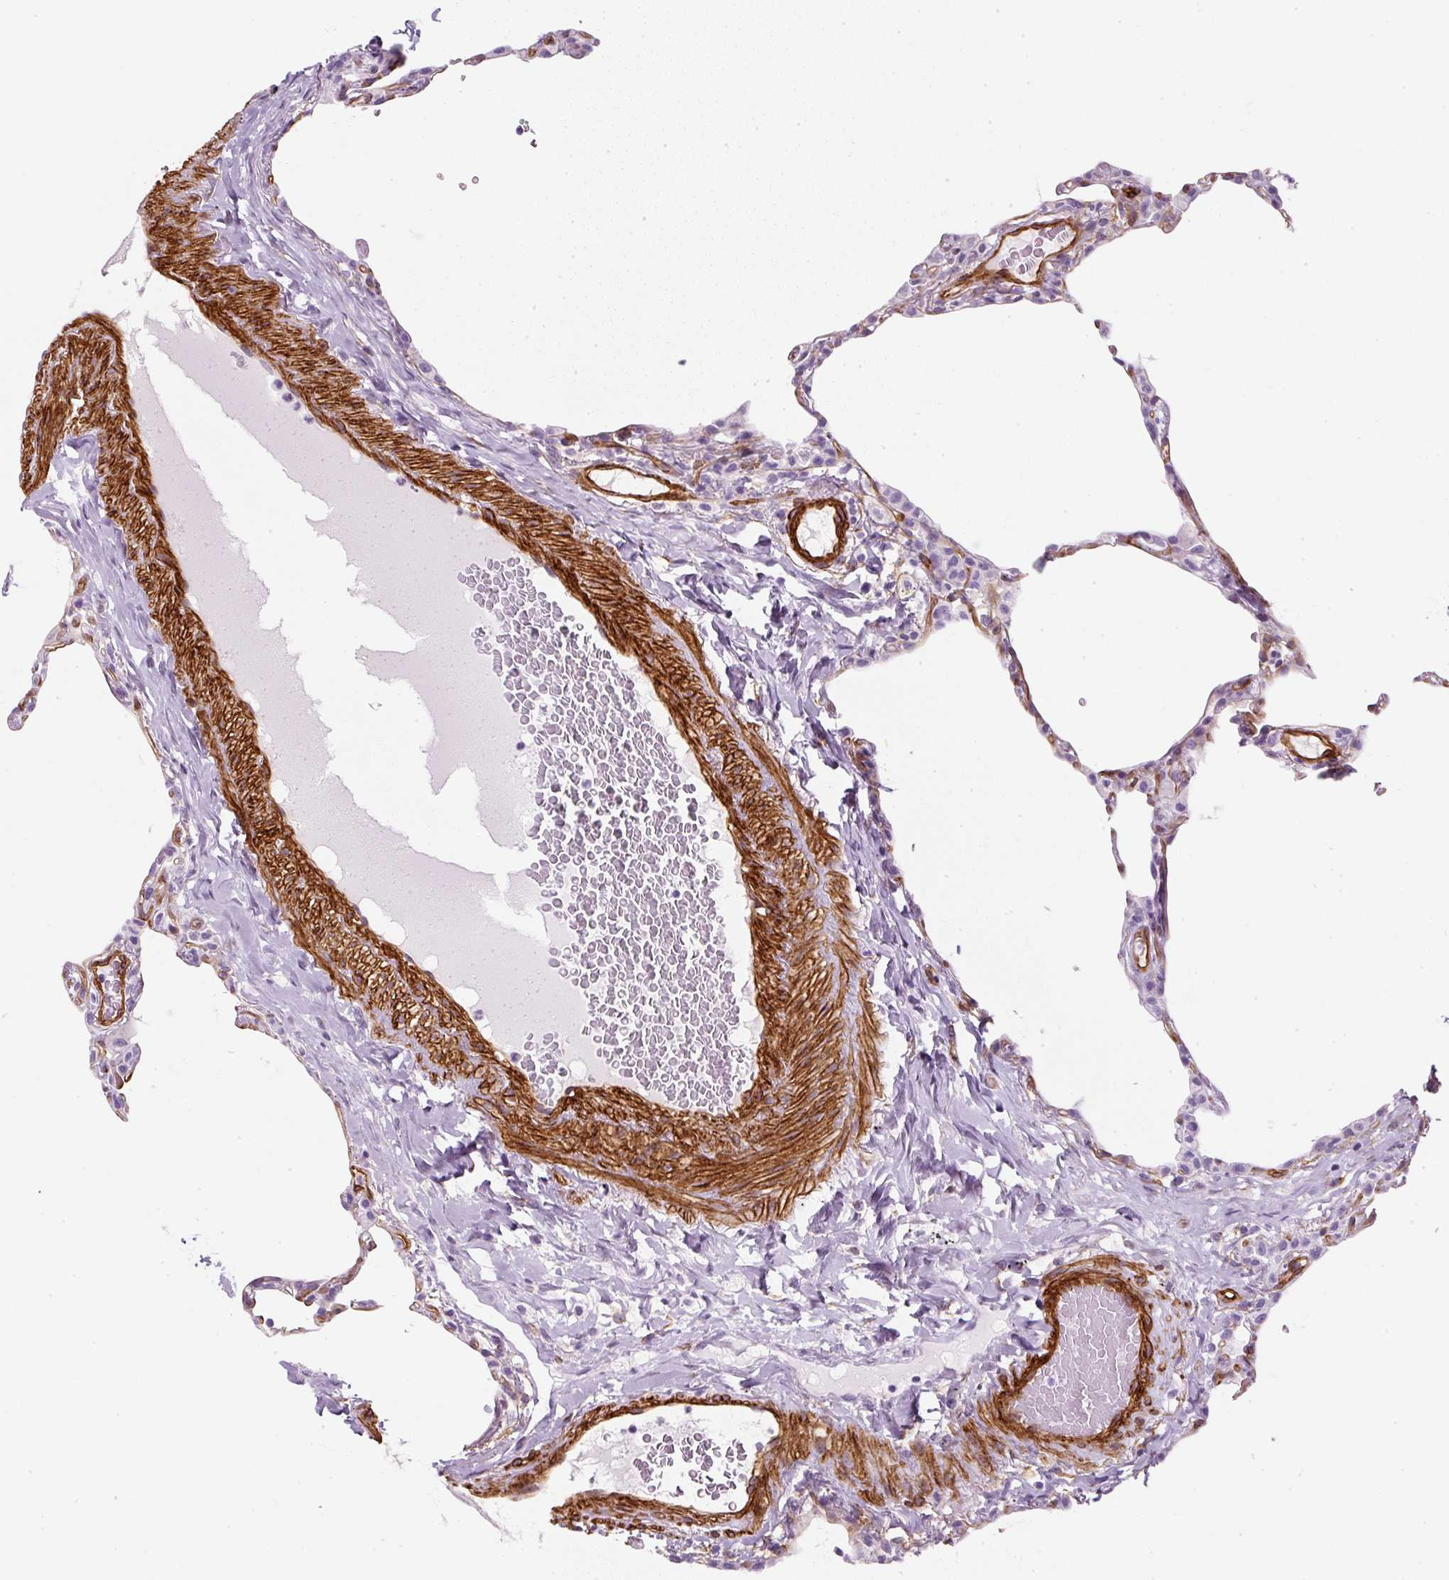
{"staining": {"intensity": "negative", "quantity": "none", "location": "none"}, "tissue": "lung", "cell_type": "Alveolar cells", "image_type": "normal", "snomed": [{"axis": "morphology", "description": "Normal tissue, NOS"}, {"axis": "topography", "description": "Lung"}], "caption": "This is an immunohistochemistry (IHC) image of normal human lung. There is no staining in alveolar cells.", "gene": "CAVIN3", "patient": {"sex": "female", "age": 57}}